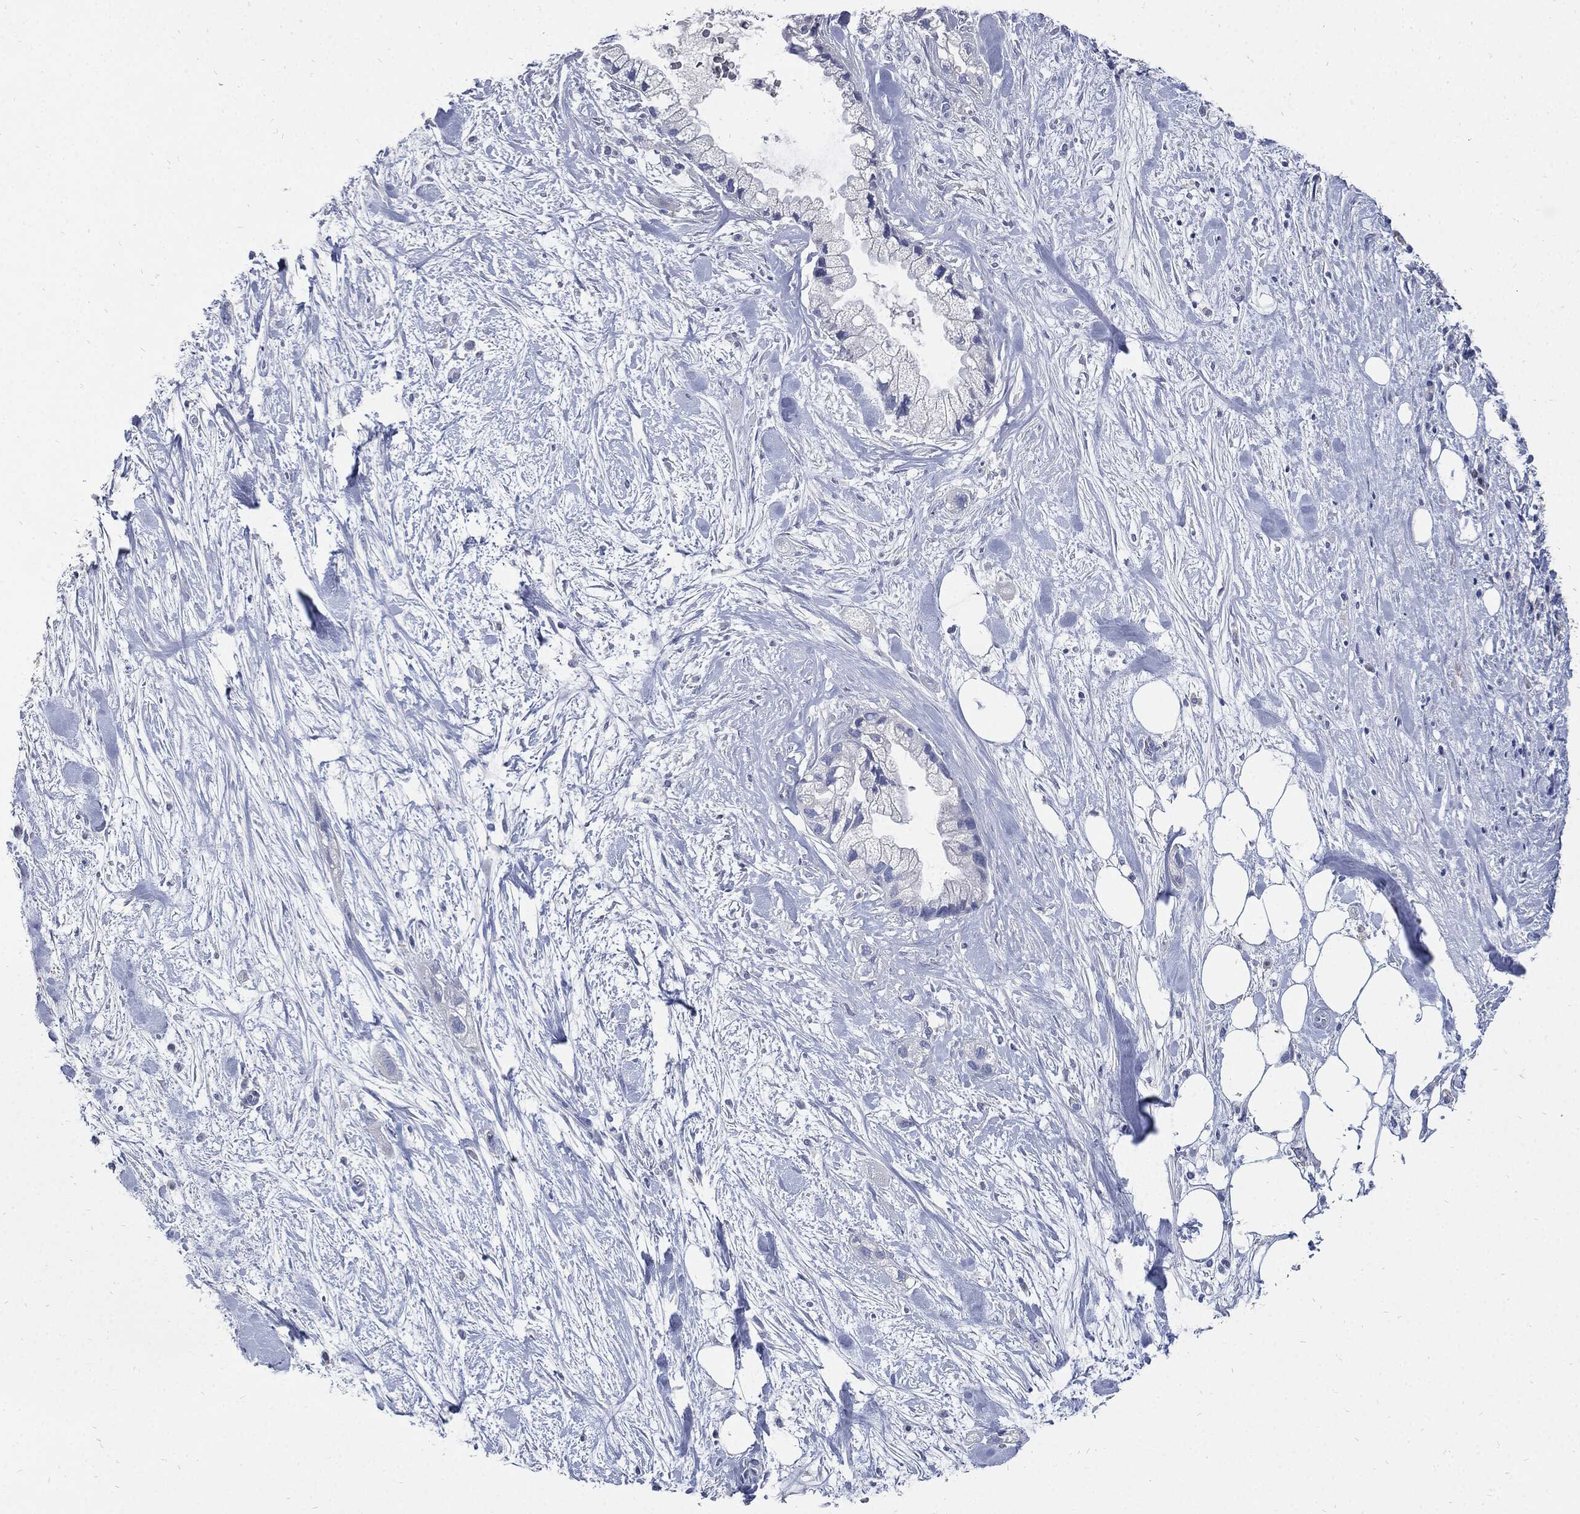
{"staining": {"intensity": "negative", "quantity": "none", "location": "none"}, "tissue": "pancreatic cancer", "cell_type": "Tumor cells", "image_type": "cancer", "snomed": [{"axis": "morphology", "description": "Adenocarcinoma, NOS"}, {"axis": "topography", "description": "Pancreas"}], "caption": "The immunohistochemistry histopathology image has no significant expression in tumor cells of pancreatic cancer tissue. (DAB immunohistochemistry visualized using brightfield microscopy, high magnification).", "gene": "CPE", "patient": {"sex": "male", "age": 44}}